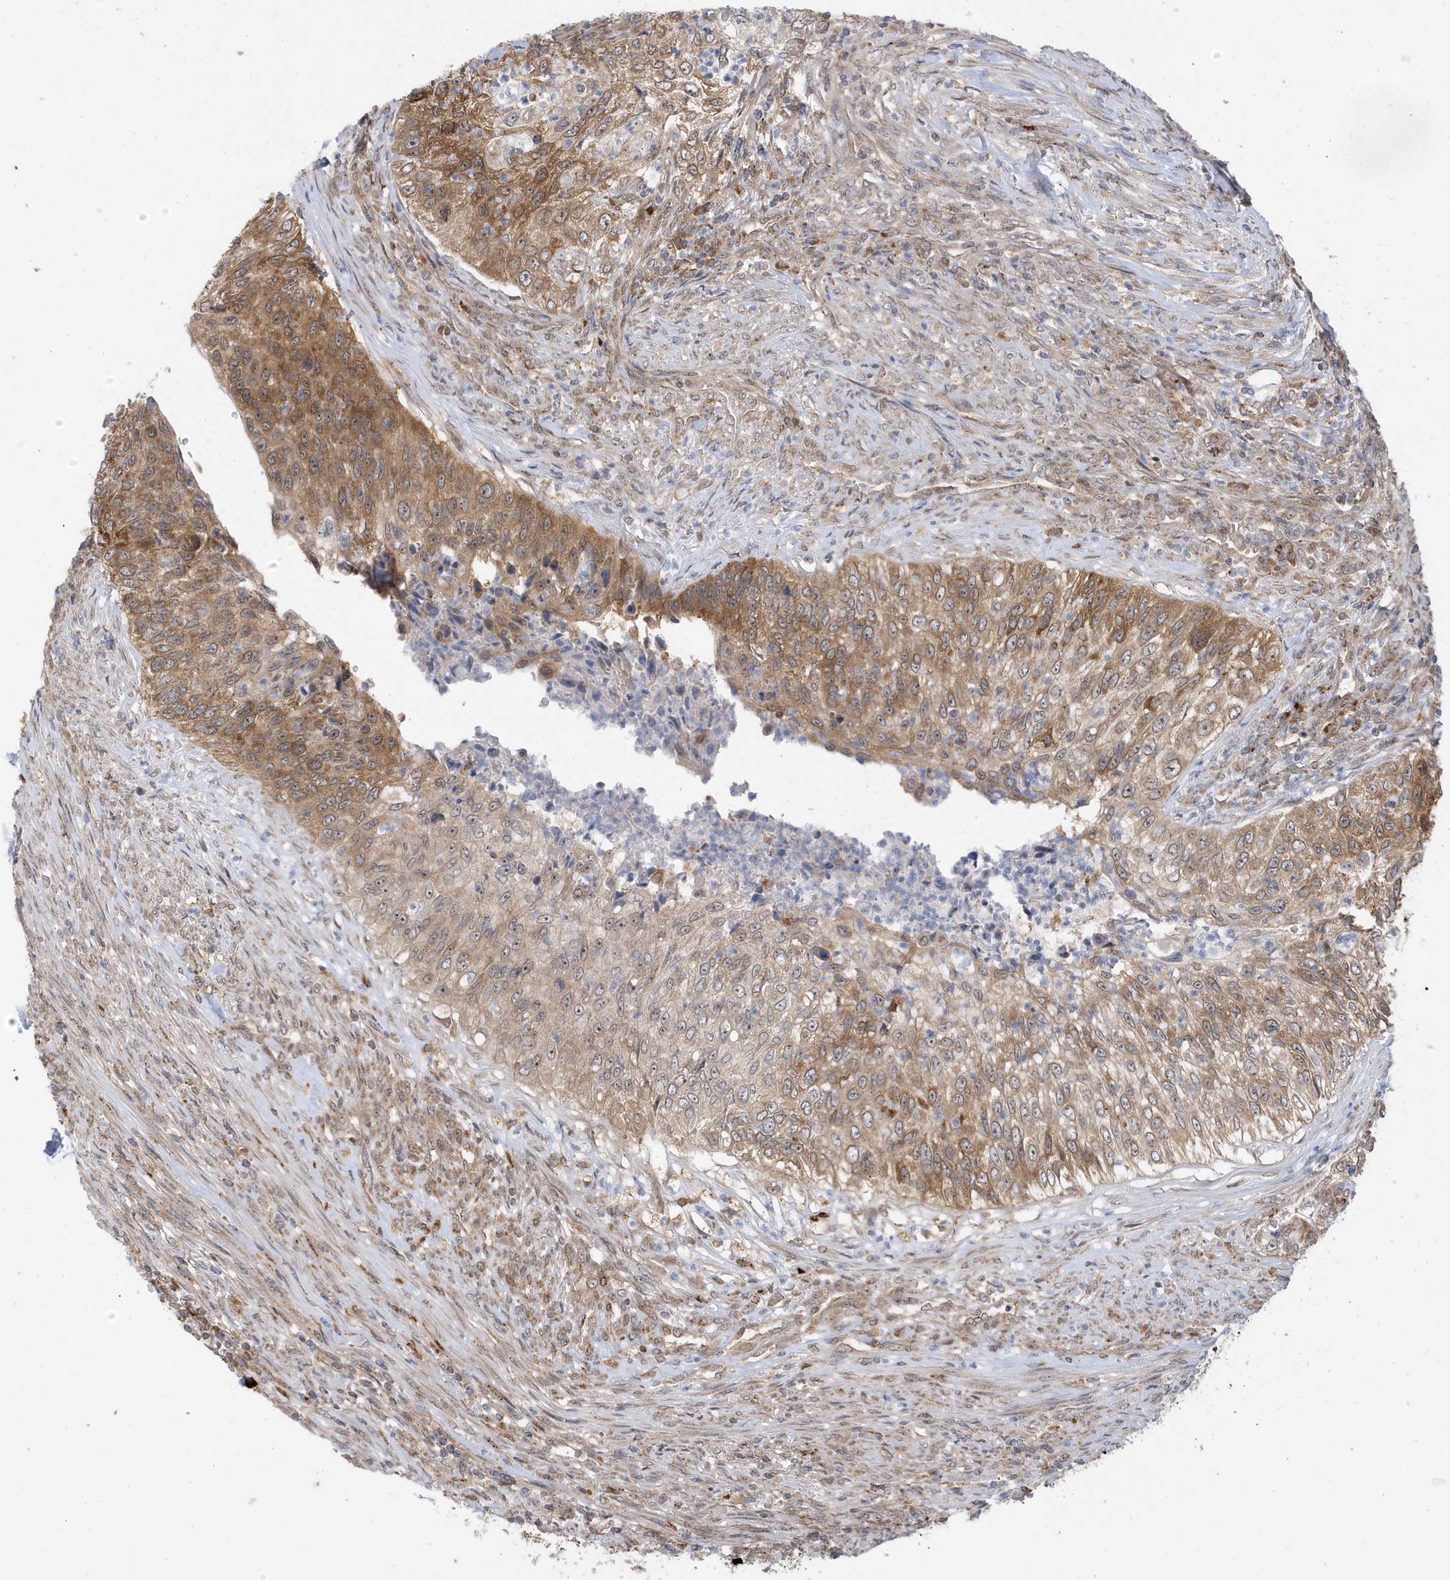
{"staining": {"intensity": "strong", "quantity": "25%-75%", "location": "cytoplasmic/membranous"}, "tissue": "urothelial cancer", "cell_type": "Tumor cells", "image_type": "cancer", "snomed": [{"axis": "morphology", "description": "Urothelial carcinoma, High grade"}, {"axis": "topography", "description": "Urinary bladder"}], "caption": "An immunohistochemistry histopathology image of tumor tissue is shown. Protein staining in brown labels strong cytoplasmic/membranous positivity in urothelial cancer within tumor cells.", "gene": "ZNF507", "patient": {"sex": "female", "age": 60}}